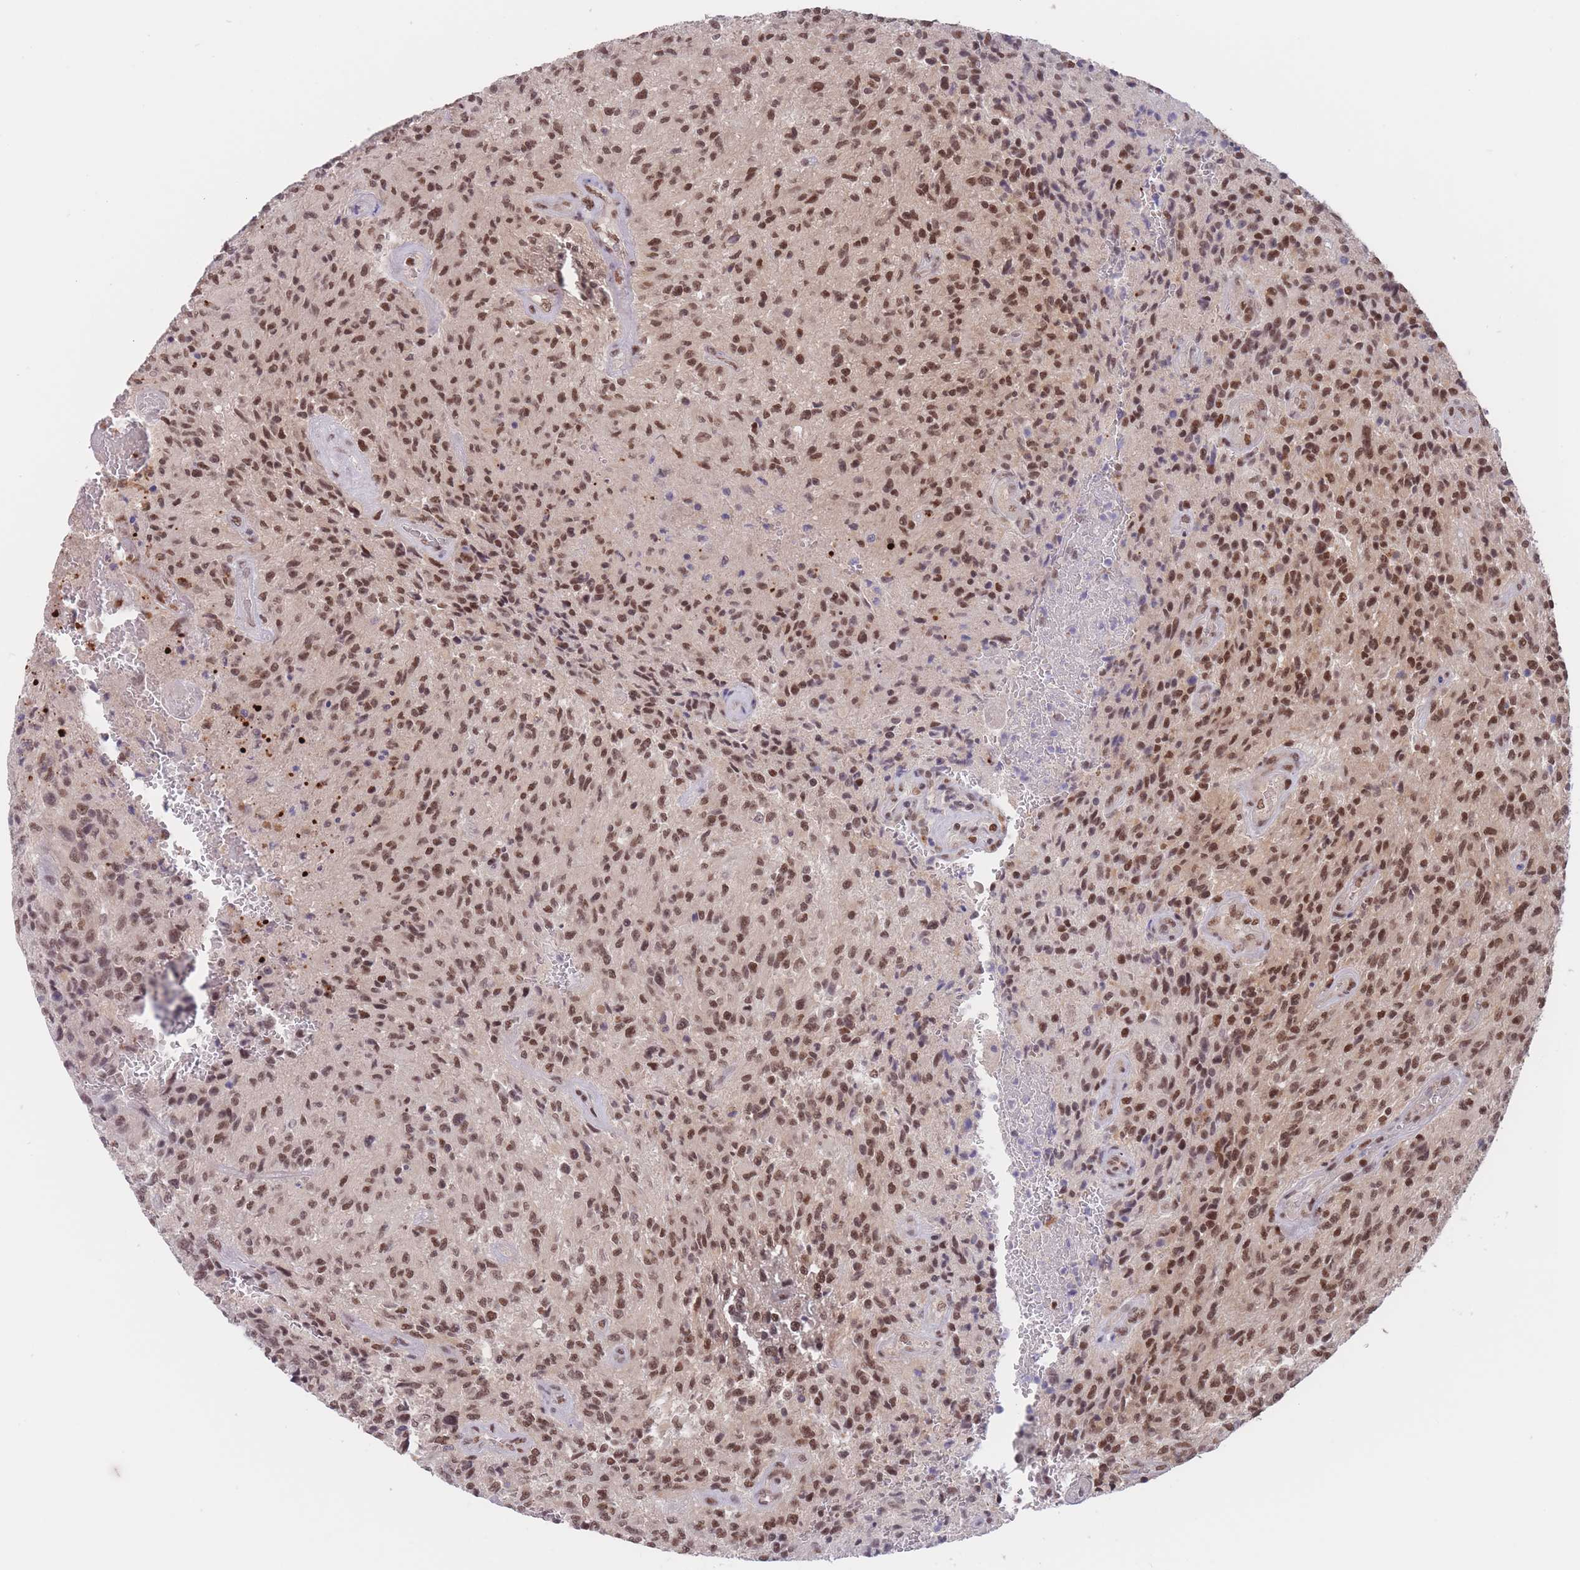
{"staining": {"intensity": "moderate", "quantity": ">75%", "location": "nuclear"}, "tissue": "glioma", "cell_type": "Tumor cells", "image_type": "cancer", "snomed": [{"axis": "morphology", "description": "Normal tissue, NOS"}, {"axis": "morphology", "description": "Glioma, malignant, High grade"}, {"axis": "topography", "description": "Cerebral cortex"}], "caption": "An image of glioma stained for a protein shows moderate nuclear brown staining in tumor cells.", "gene": "SMAD9", "patient": {"sex": "male", "age": 56}}